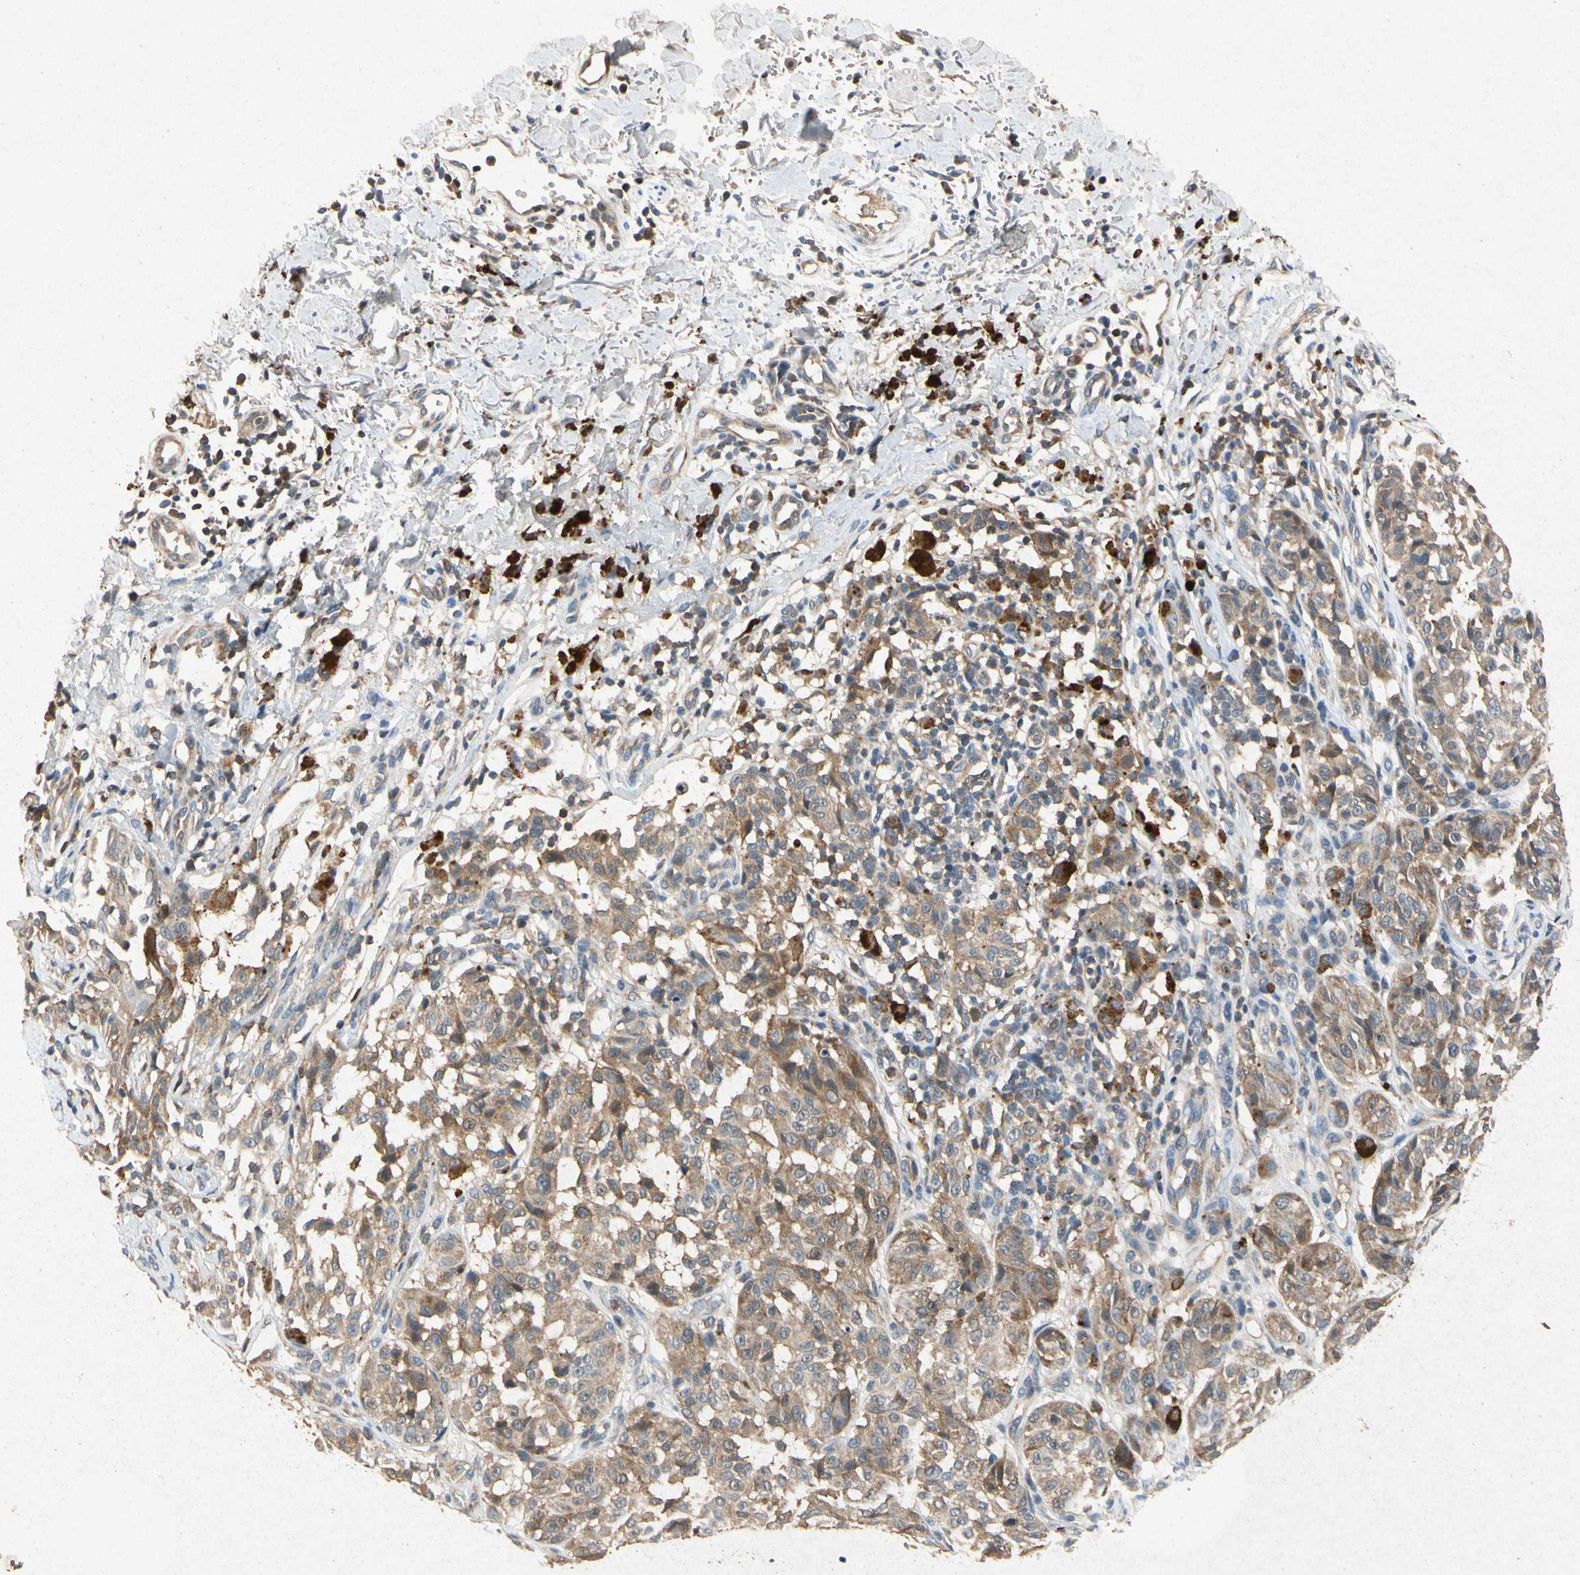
{"staining": {"intensity": "moderate", "quantity": ">75%", "location": "cytoplasmic/membranous"}, "tissue": "melanoma", "cell_type": "Tumor cells", "image_type": "cancer", "snomed": [{"axis": "morphology", "description": "Malignant melanoma, NOS"}, {"axis": "topography", "description": "Skin"}], "caption": "Immunohistochemical staining of human melanoma shows moderate cytoplasmic/membranous protein staining in about >75% of tumor cells. The staining is performed using DAB brown chromogen to label protein expression. The nuclei are counter-stained blue using hematoxylin.", "gene": "RPS6KA1", "patient": {"sex": "female", "age": 46}}